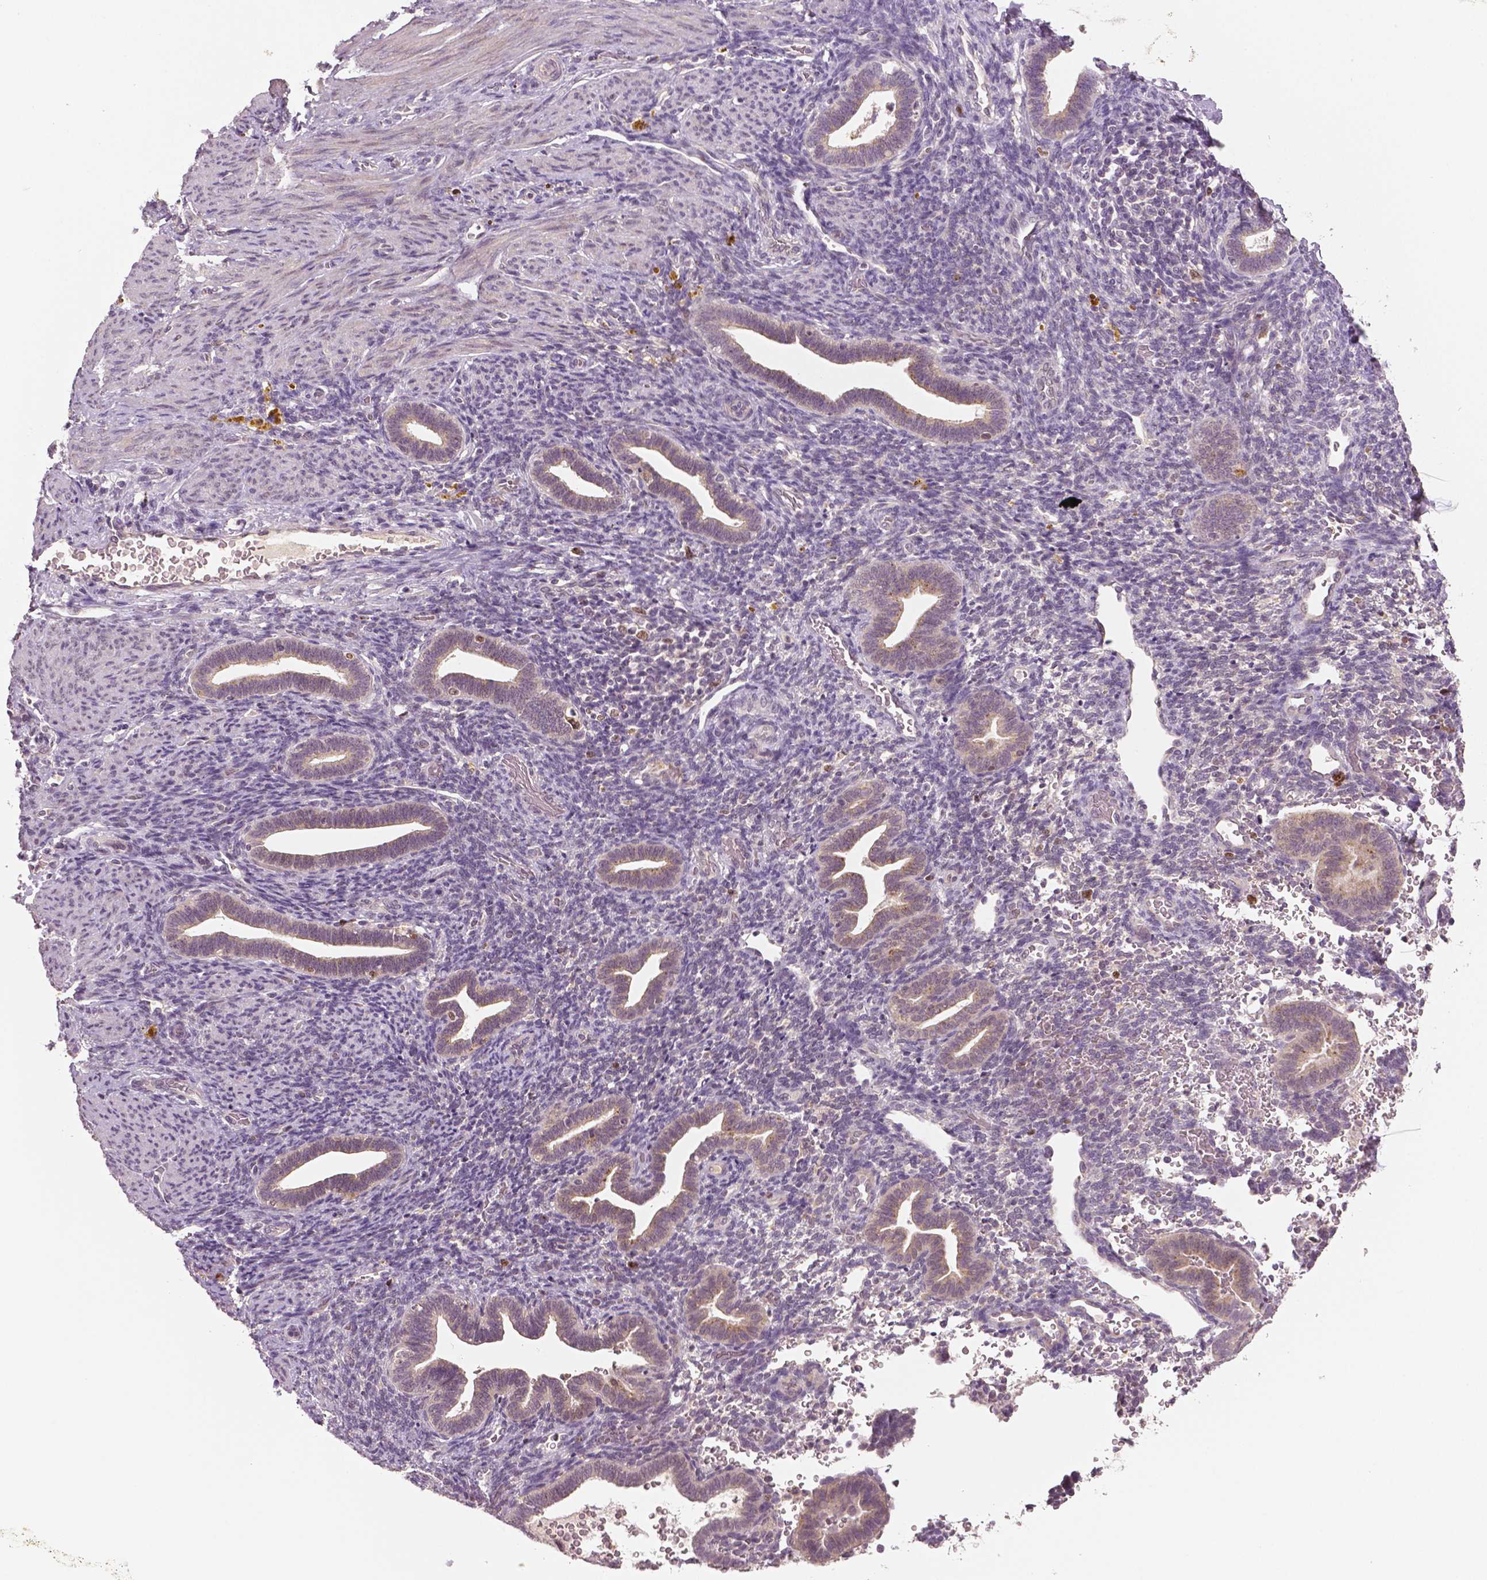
{"staining": {"intensity": "negative", "quantity": "none", "location": "none"}, "tissue": "endometrium", "cell_type": "Cells in endometrial stroma", "image_type": "normal", "snomed": [{"axis": "morphology", "description": "Normal tissue, NOS"}, {"axis": "topography", "description": "Endometrium"}], "caption": "The immunohistochemistry photomicrograph has no significant positivity in cells in endometrial stroma of endometrium. Brightfield microscopy of IHC stained with DAB (brown) and hematoxylin (blue), captured at high magnification.", "gene": "MKI67", "patient": {"sex": "female", "age": 34}}